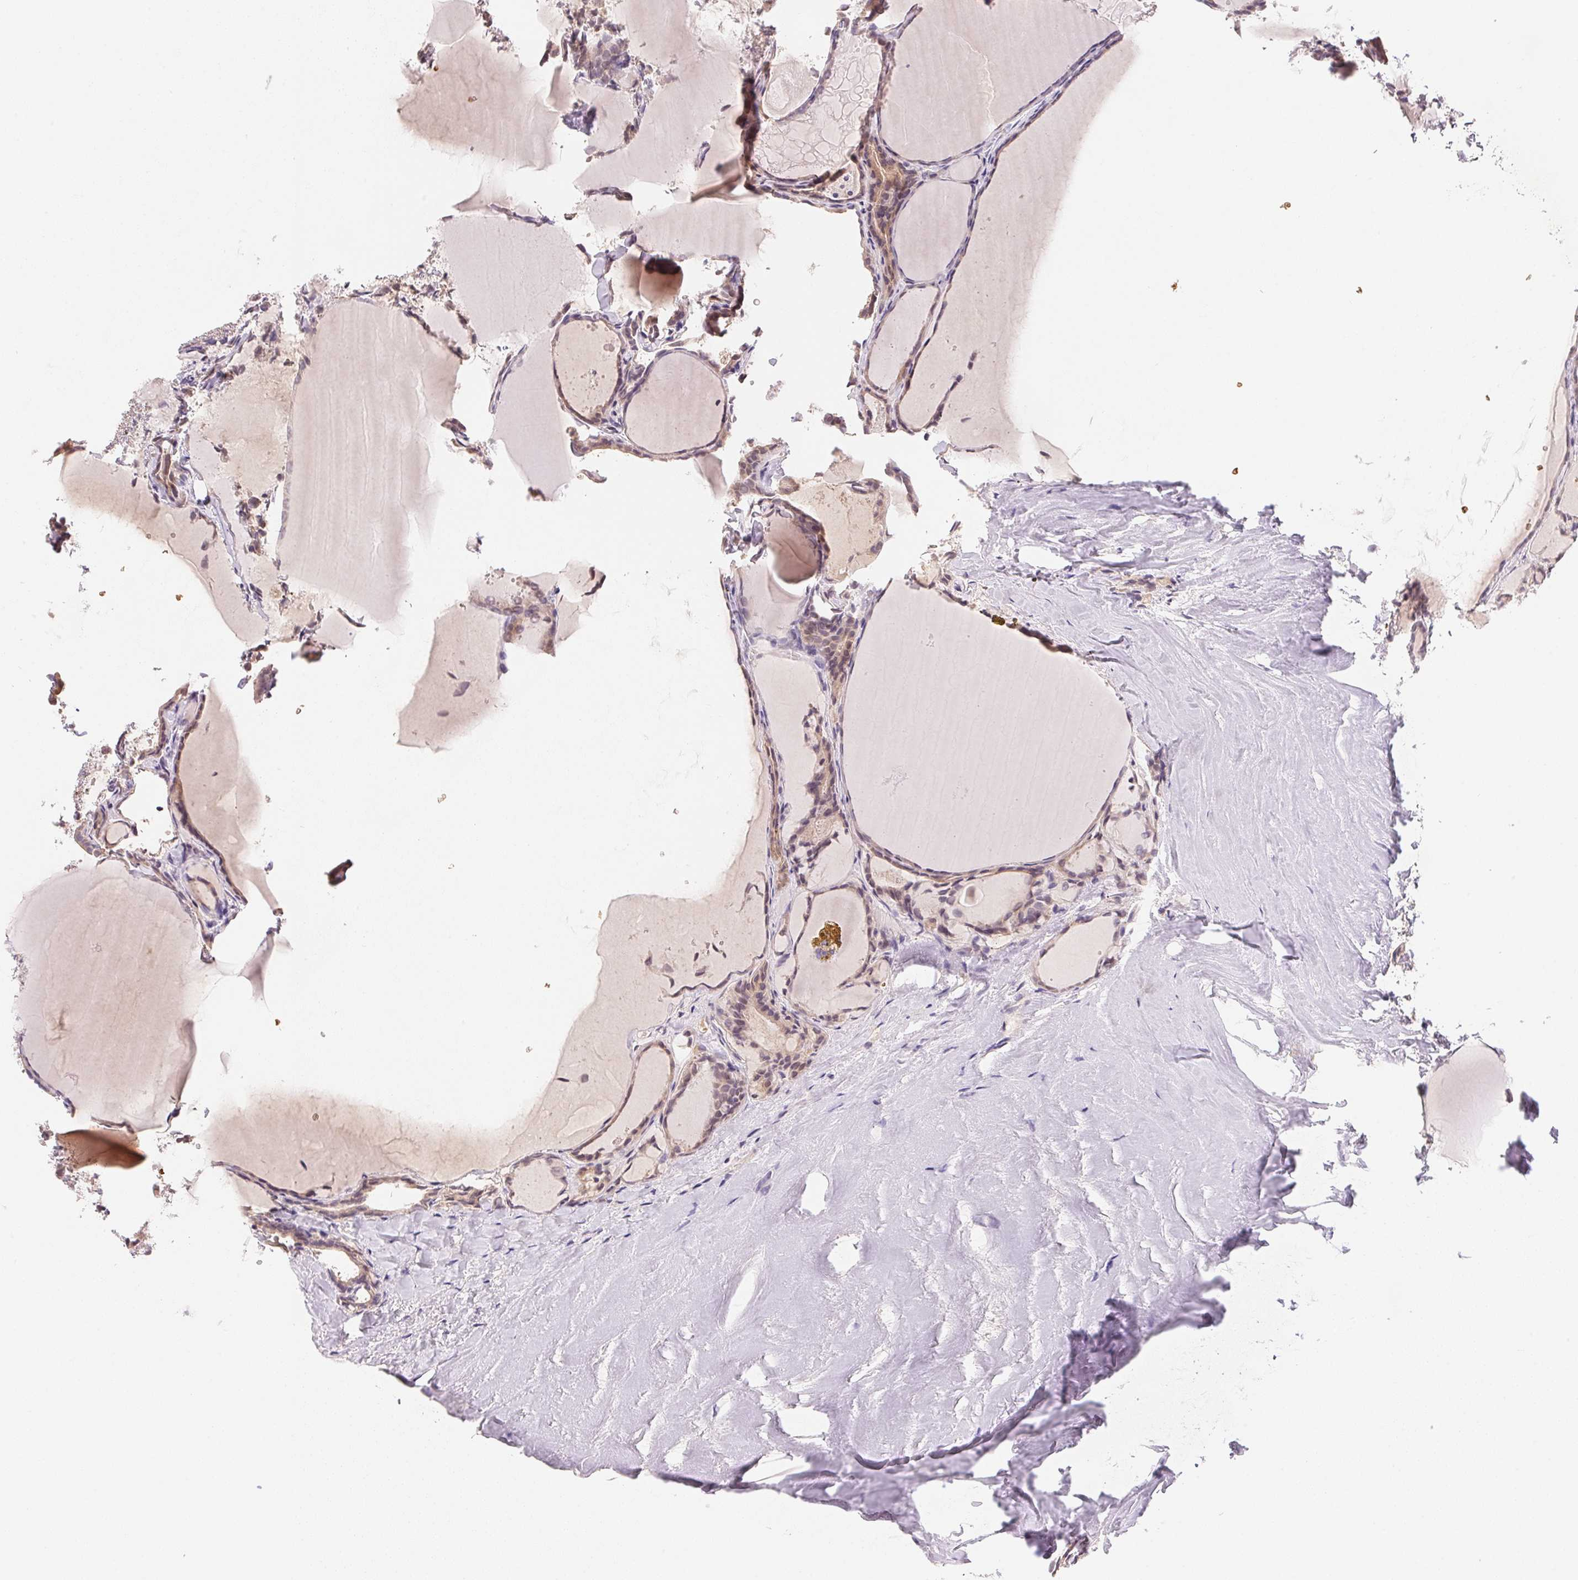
{"staining": {"intensity": "weak", "quantity": "25%-75%", "location": "cytoplasmic/membranous"}, "tissue": "thyroid cancer", "cell_type": "Tumor cells", "image_type": "cancer", "snomed": [{"axis": "morphology", "description": "Papillary adenocarcinoma, NOS"}, {"axis": "topography", "description": "Thyroid gland"}], "caption": "Thyroid papillary adenocarcinoma stained with a protein marker demonstrates weak staining in tumor cells.", "gene": "BNIP5", "patient": {"sex": "female", "age": 46}}